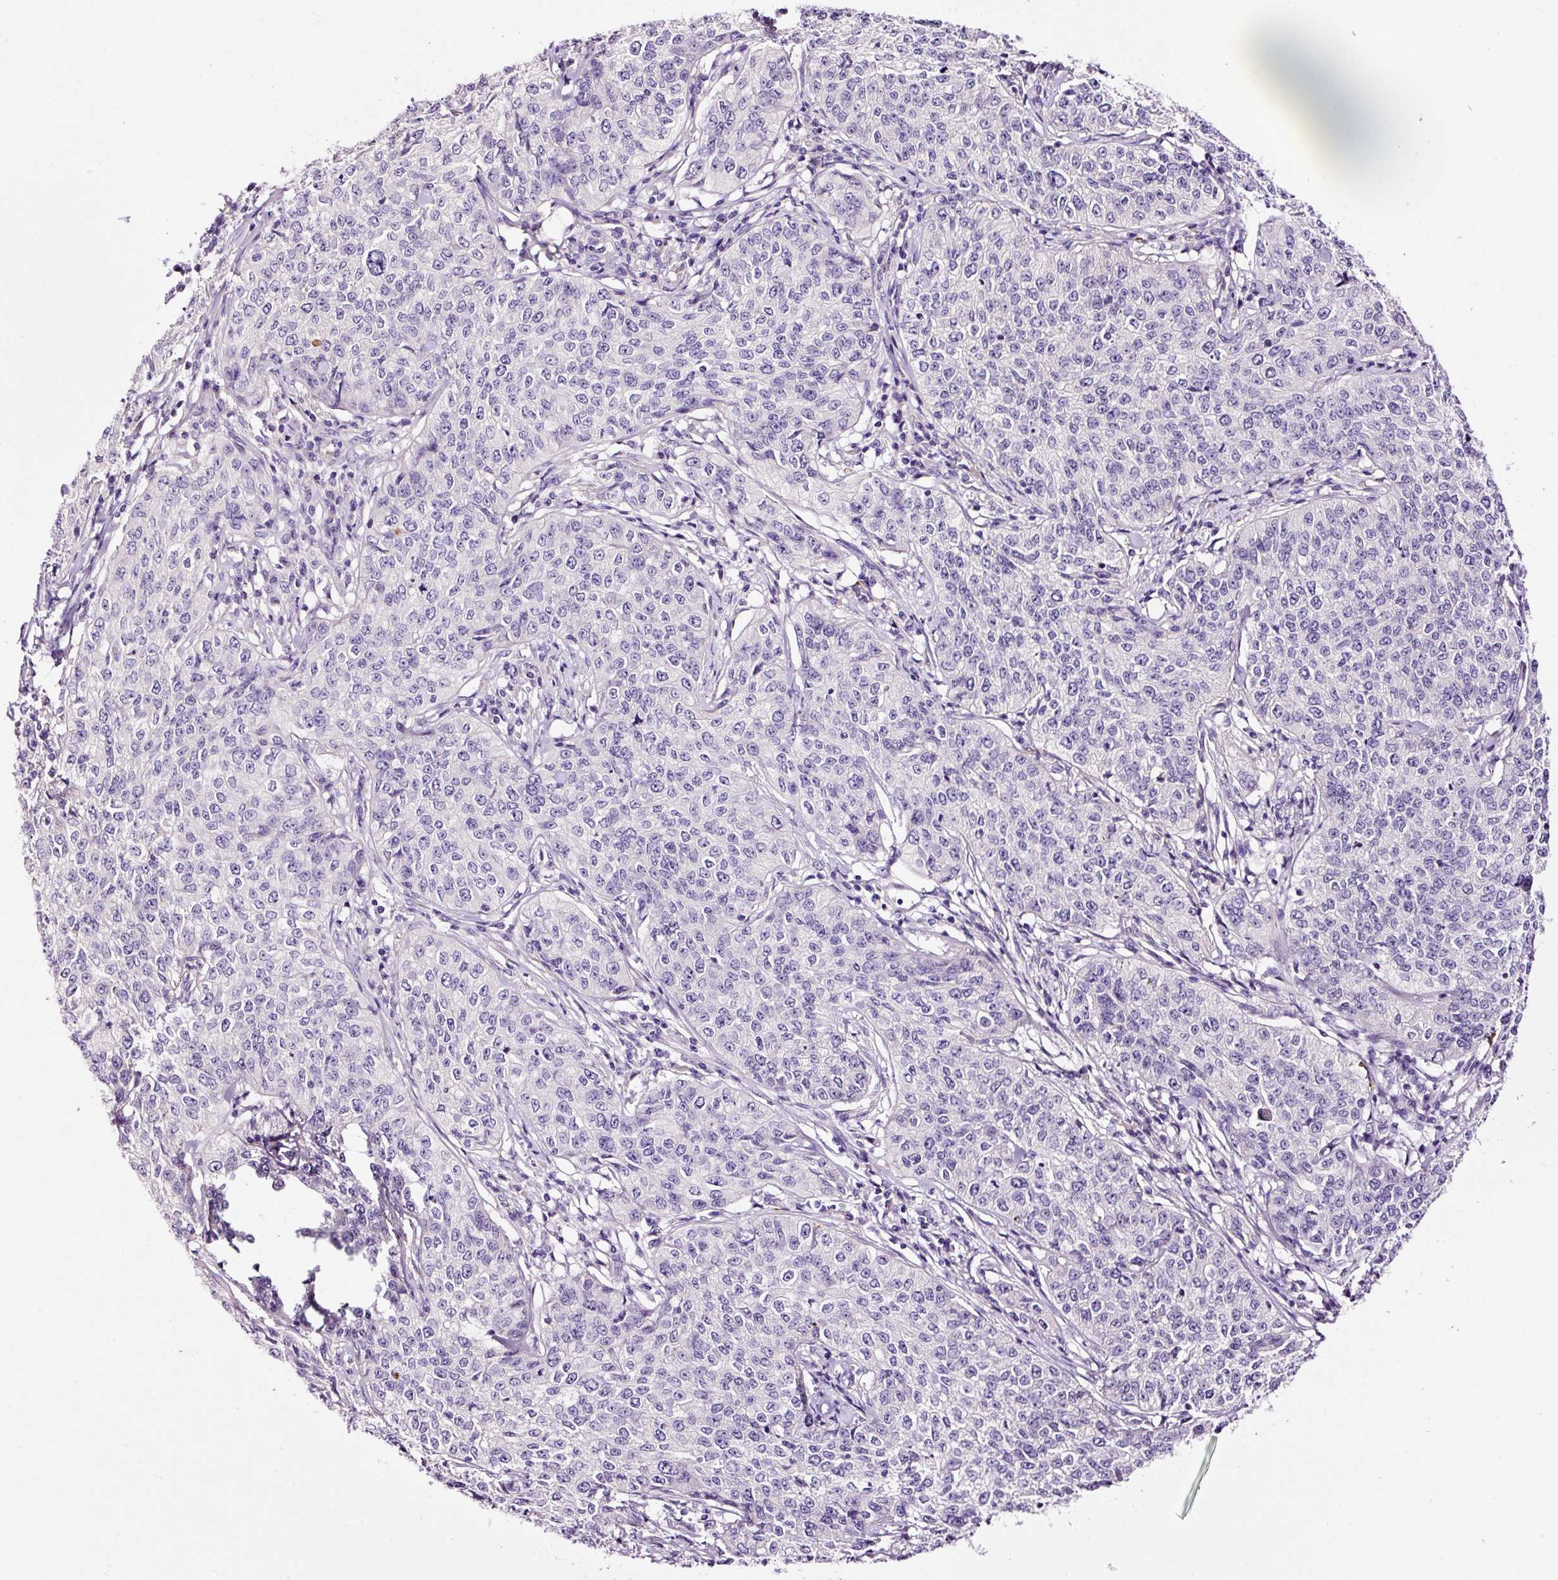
{"staining": {"intensity": "negative", "quantity": "none", "location": "none"}, "tissue": "cervical cancer", "cell_type": "Tumor cells", "image_type": "cancer", "snomed": [{"axis": "morphology", "description": "Squamous cell carcinoma, NOS"}, {"axis": "topography", "description": "Cervix"}], "caption": "Immunohistochemistry micrograph of cervical squamous cell carcinoma stained for a protein (brown), which displays no expression in tumor cells. (DAB immunohistochemistry, high magnification).", "gene": "PAM", "patient": {"sex": "female", "age": 35}}